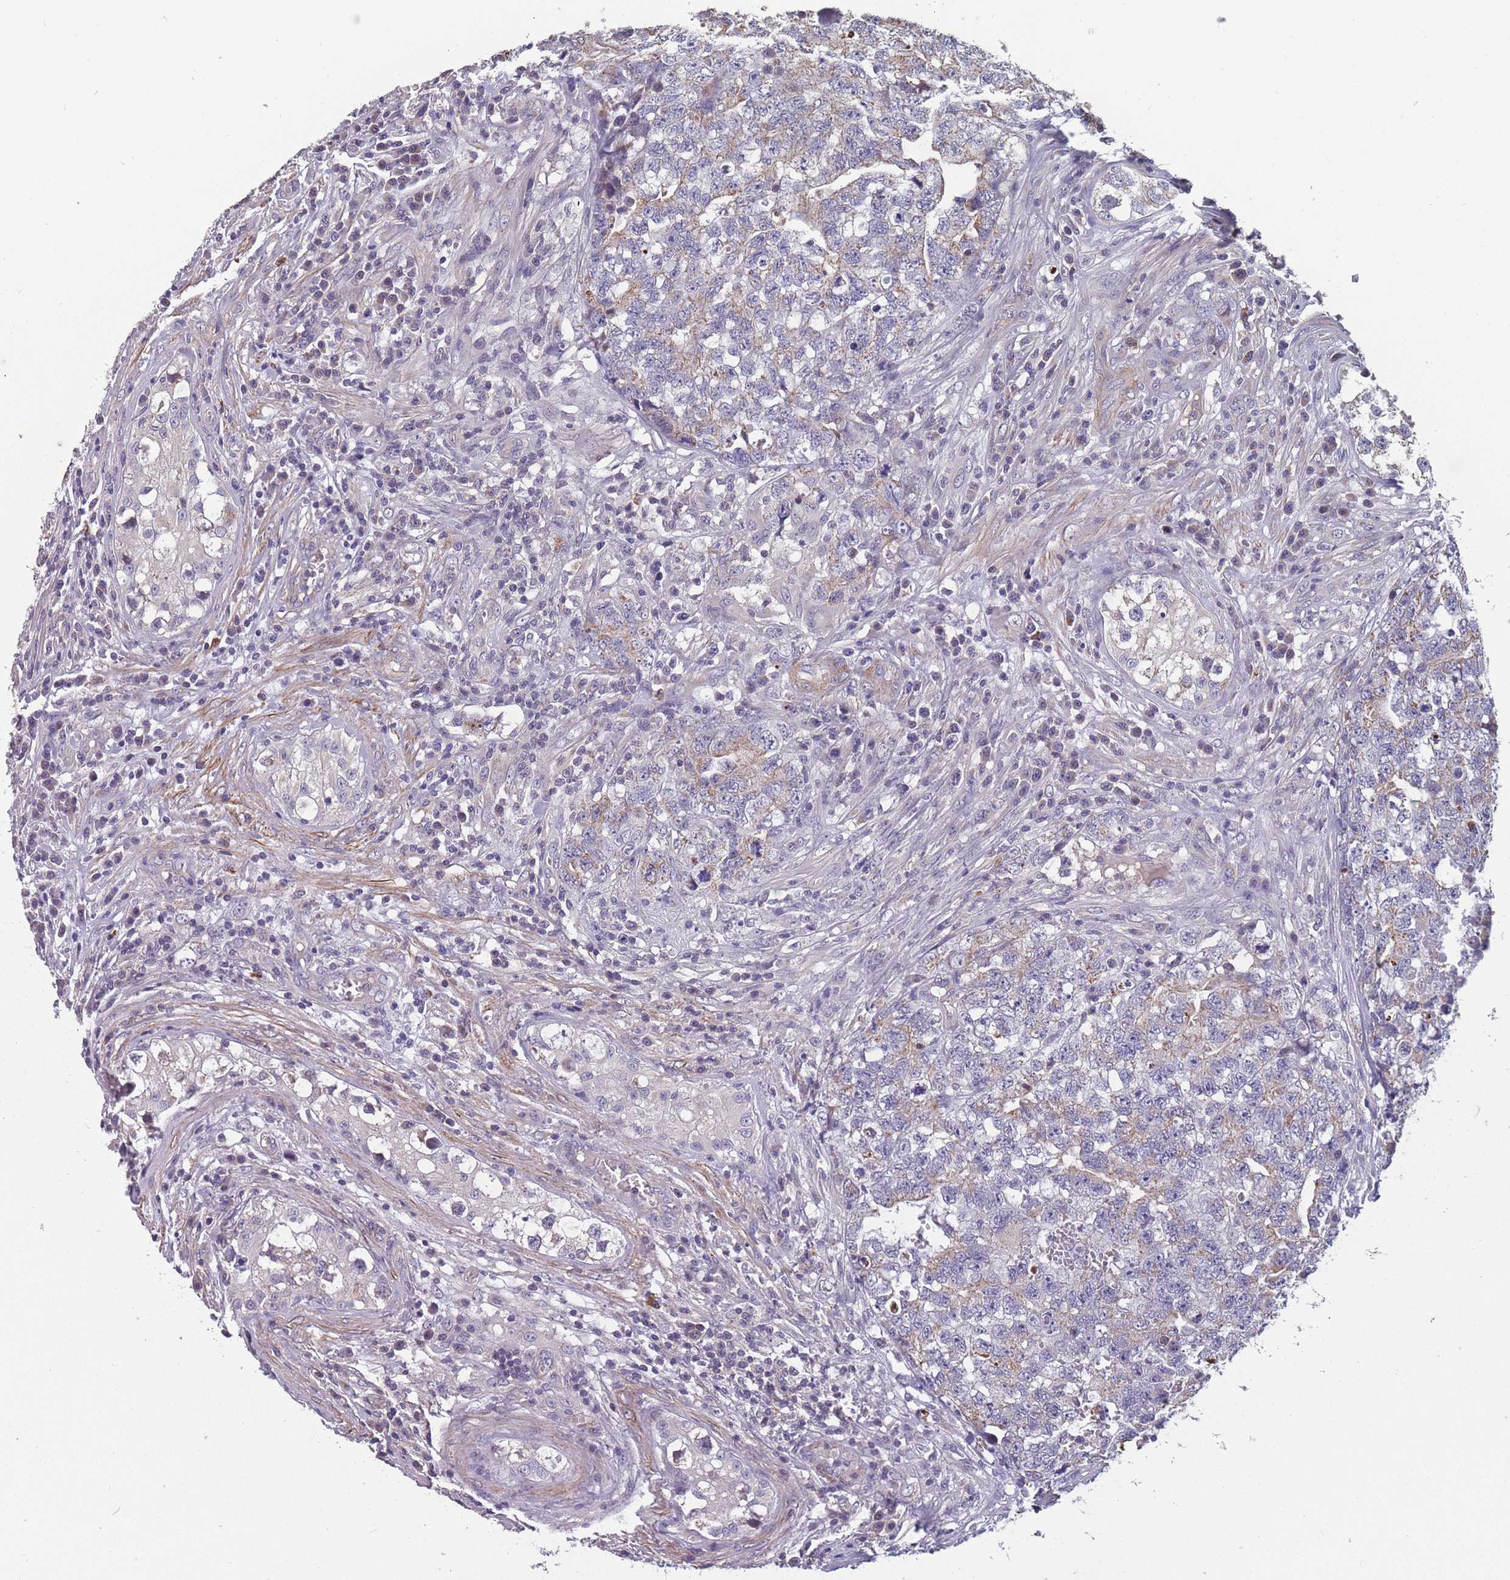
{"staining": {"intensity": "weak", "quantity": "25%-75%", "location": "cytoplasmic/membranous"}, "tissue": "testis cancer", "cell_type": "Tumor cells", "image_type": "cancer", "snomed": [{"axis": "morphology", "description": "Carcinoma, Embryonal, NOS"}, {"axis": "topography", "description": "Testis"}], "caption": "Immunohistochemical staining of testis embryonal carcinoma demonstrates low levels of weak cytoplasmic/membranous expression in approximately 25%-75% of tumor cells. (Brightfield microscopy of DAB IHC at high magnification).", "gene": "TOMM40L", "patient": {"sex": "male", "age": 31}}